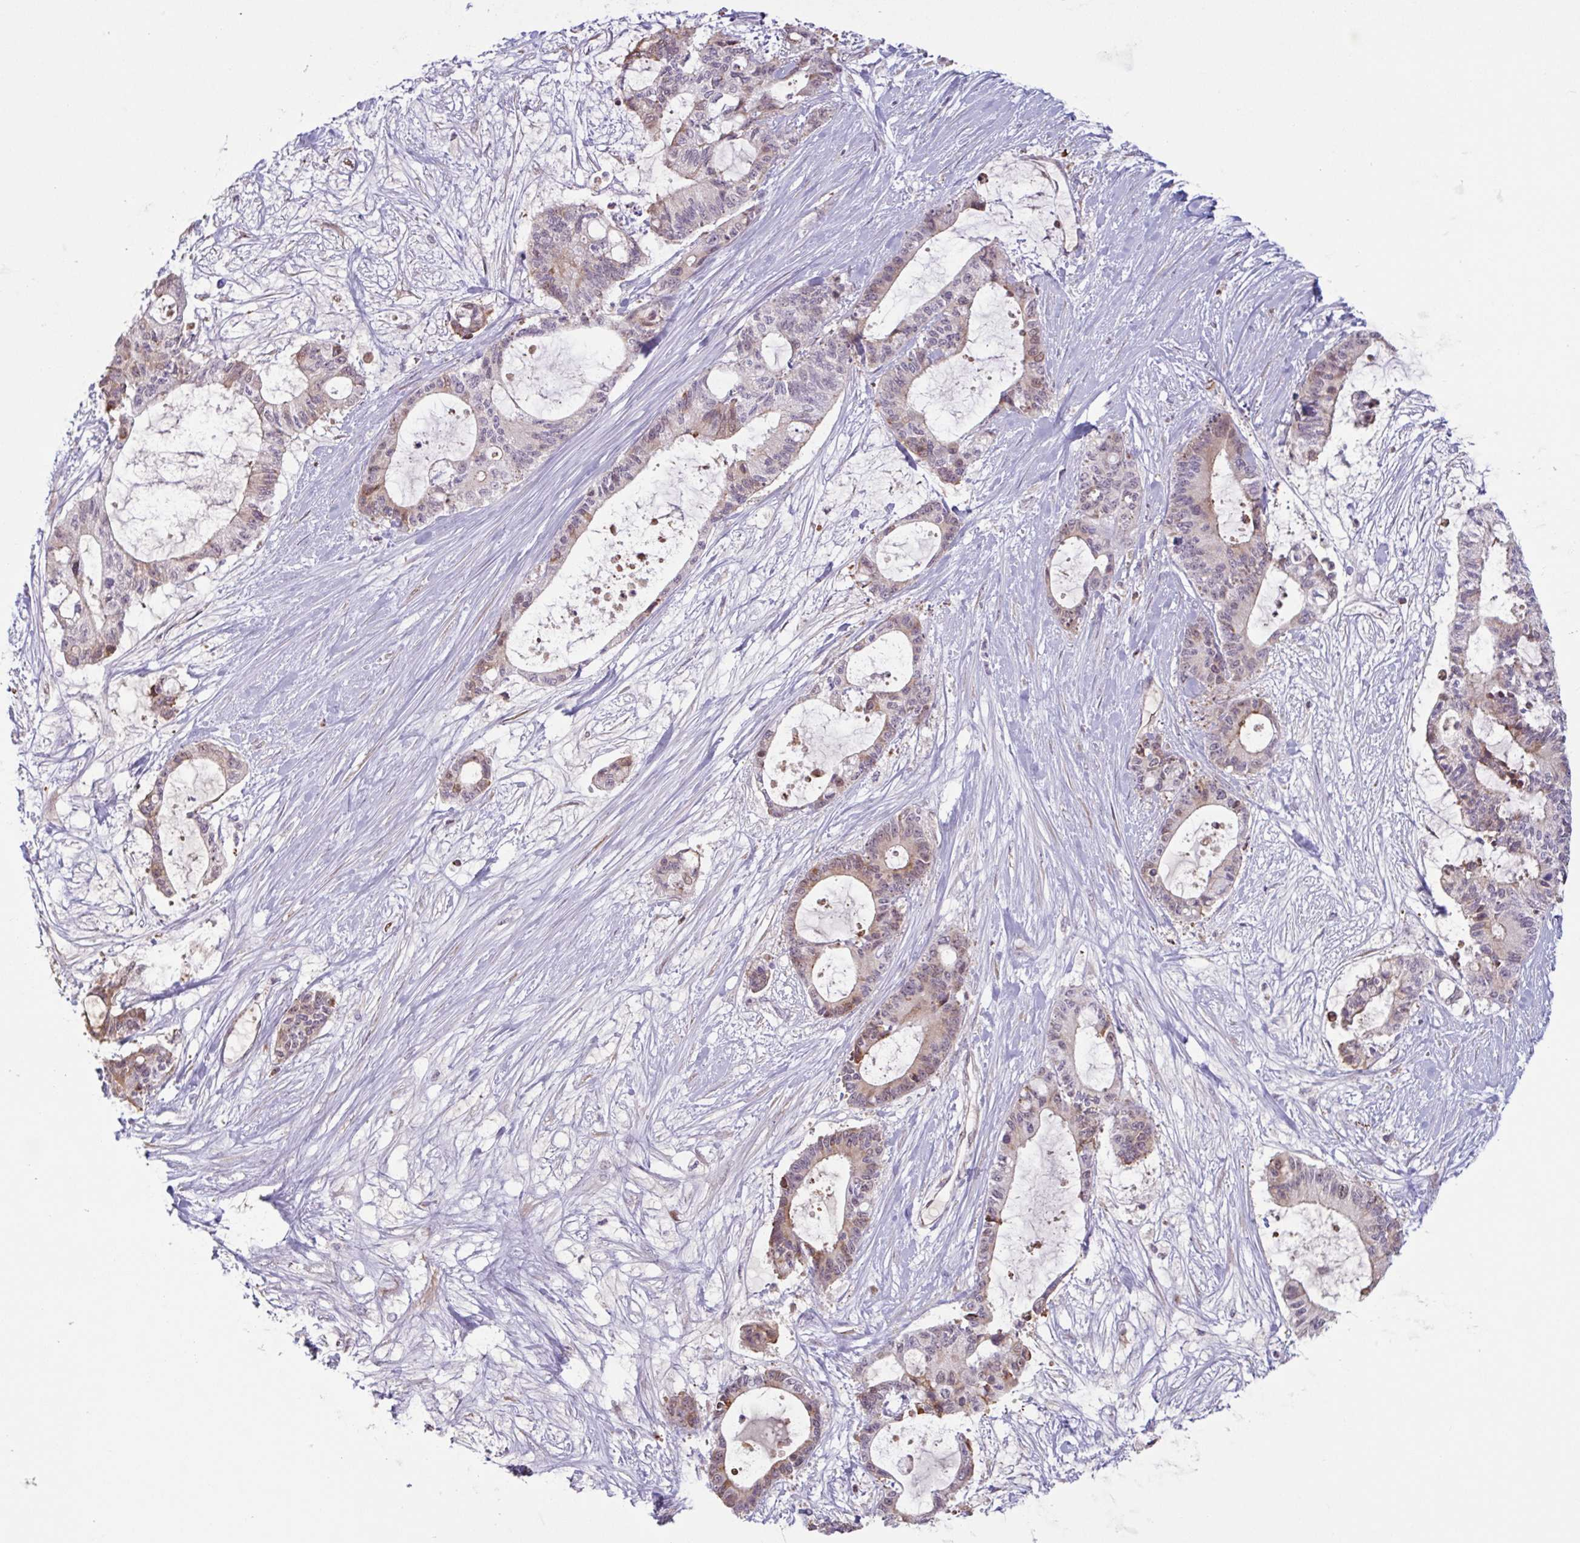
{"staining": {"intensity": "weak", "quantity": "25%-75%", "location": "cytoplasmic/membranous,nuclear"}, "tissue": "liver cancer", "cell_type": "Tumor cells", "image_type": "cancer", "snomed": [{"axis": "morphology", "description": "Normal tissue, NOS"}, {"axis": "morphology", "description": "Cholangiocarcinoma"}, {"axis": "topography", "description": "Liver"}, {"axis": "topography", "description": "Peripheral nerve tissue"}], "caption": "High-power microscopy captured an immunohistochemistry (IHC) image of liver cancer, revealing weak cytoplasmic/membranous and nuclear positivity in approximately 25%-75% of tumor cells.", "gene": "TAF1D", "patient": {"sex": "female", "age": 73}}